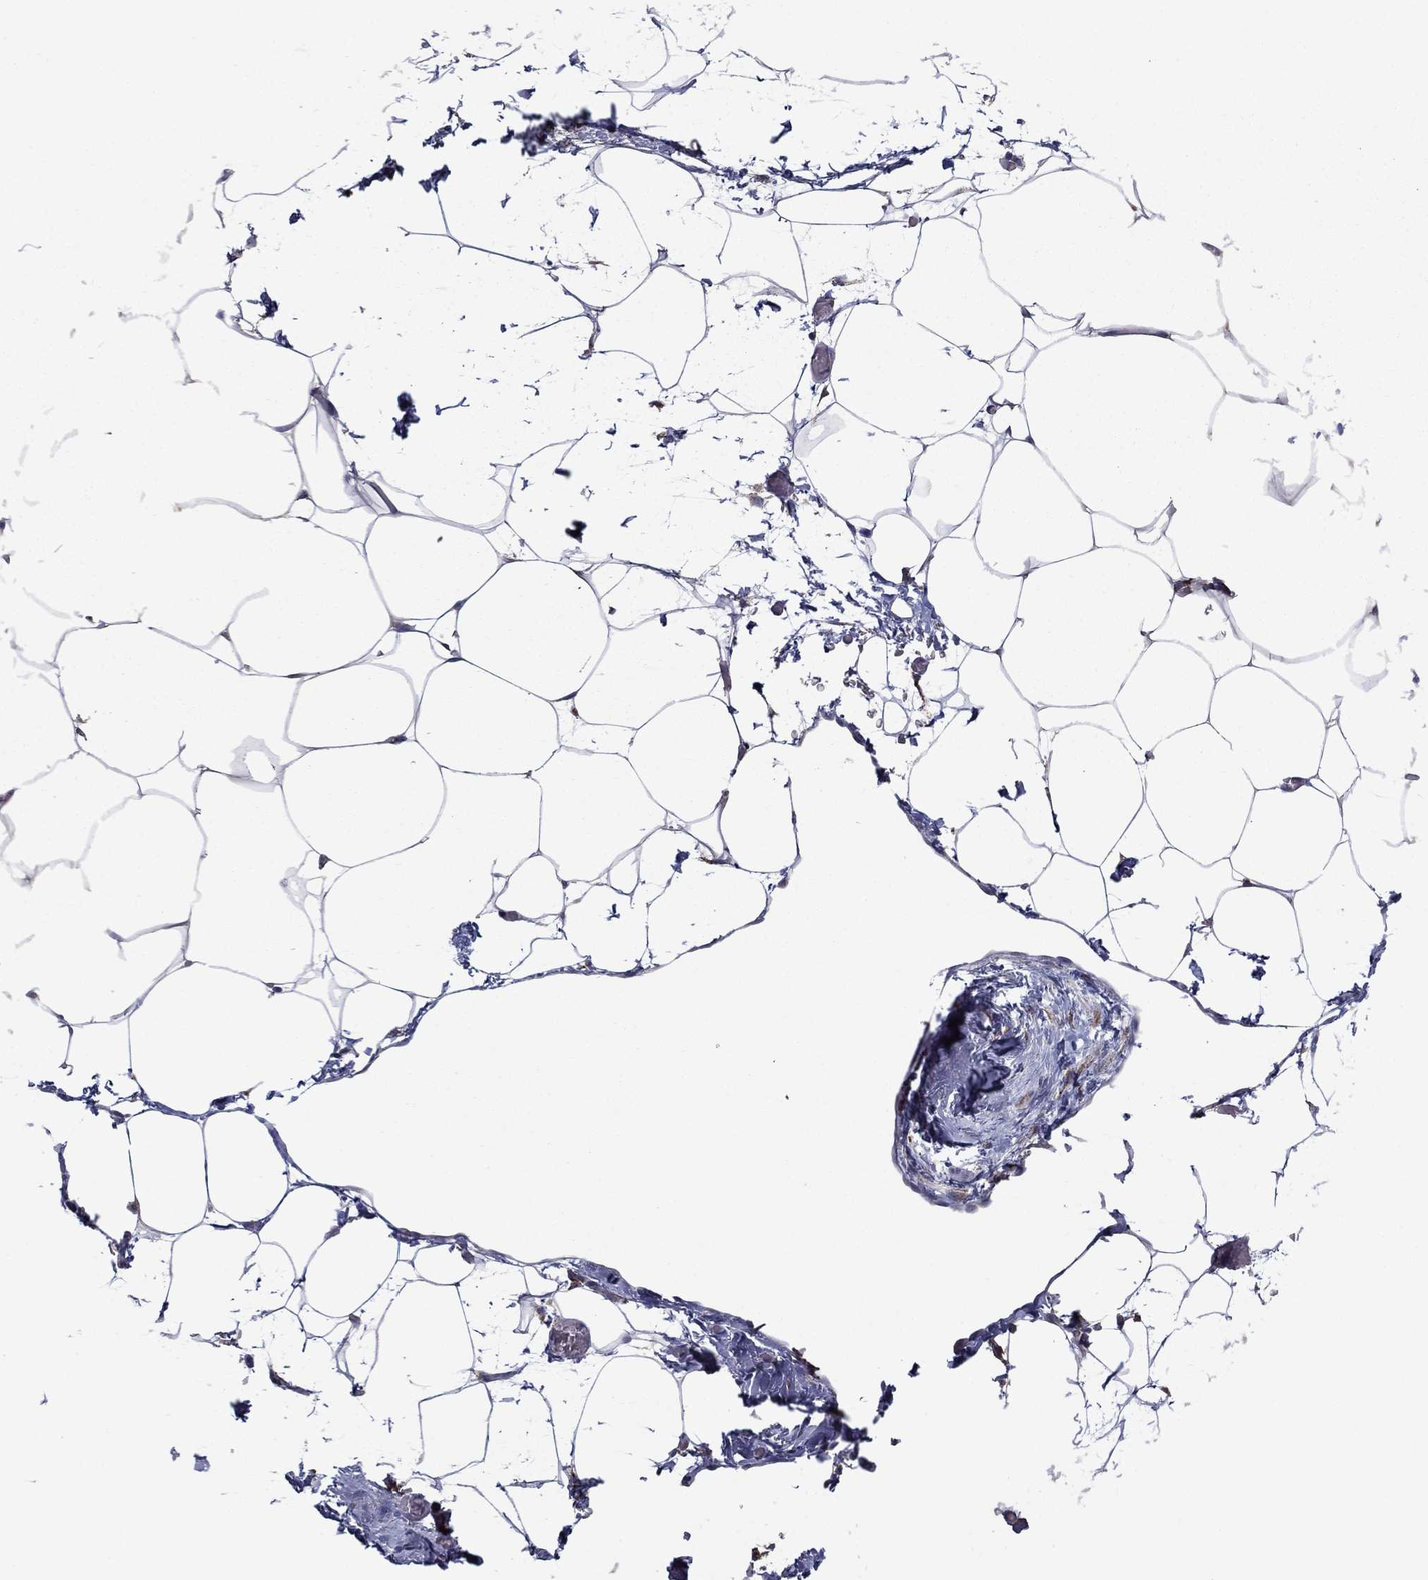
{"staining": {"intensity": "negative", "quantity": "none", "location": "none"}, "tissue": "adipose tissue", "cell_type": "Adipocytes", "image_type": "normal", "snomed": [{"axis": "morphology", "description": "Normal tissue, NOS"}, {"axis": "topography", "description": "Adipose tissue"}], "caption": "Human adipose tissue stained for a protein using immunohistochemistry (IHC) shows no staining in adipocytes.", "gene": "HPX", "patient": {"sex": "male", "age": 57}}